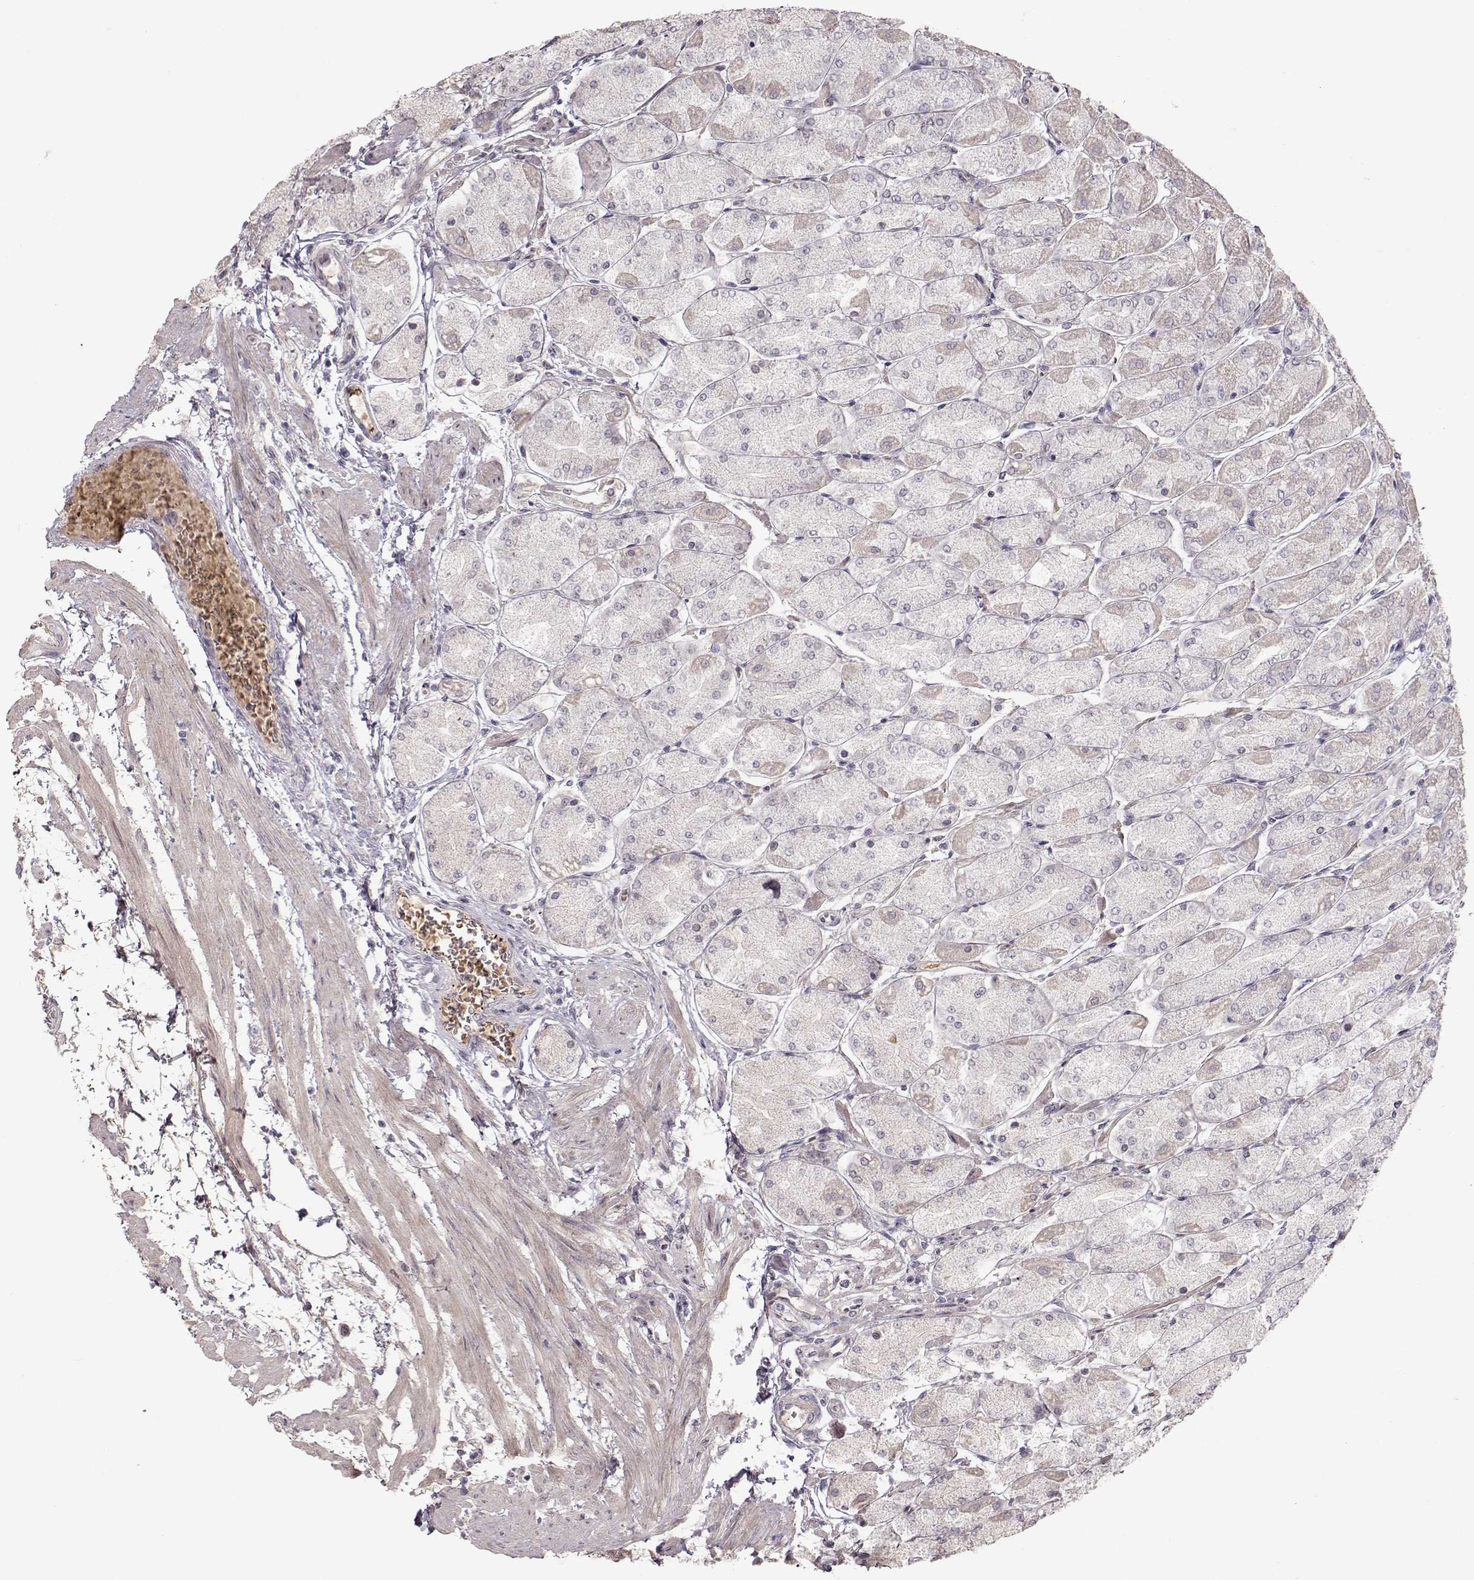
{"staining": {"intensity": "weak", "quantity": "<25%", "location": "cytoplasmic/membranous"}, "tissue": "stomach", "cell_type": "Glandular cells", "image_type": "normal", "snomed": [{"axis": "morphology", "description": "Normal tissue, NOS"}, {"axis": "topography", "description": "Stomach, upper"}], "caption": "IHC histopathology image of normal stomach stained for a protein (brown), which exhibits no positivity in glandular cells.", "gene": "PNMT", "patient": {"sex": "male", "age": 60}}